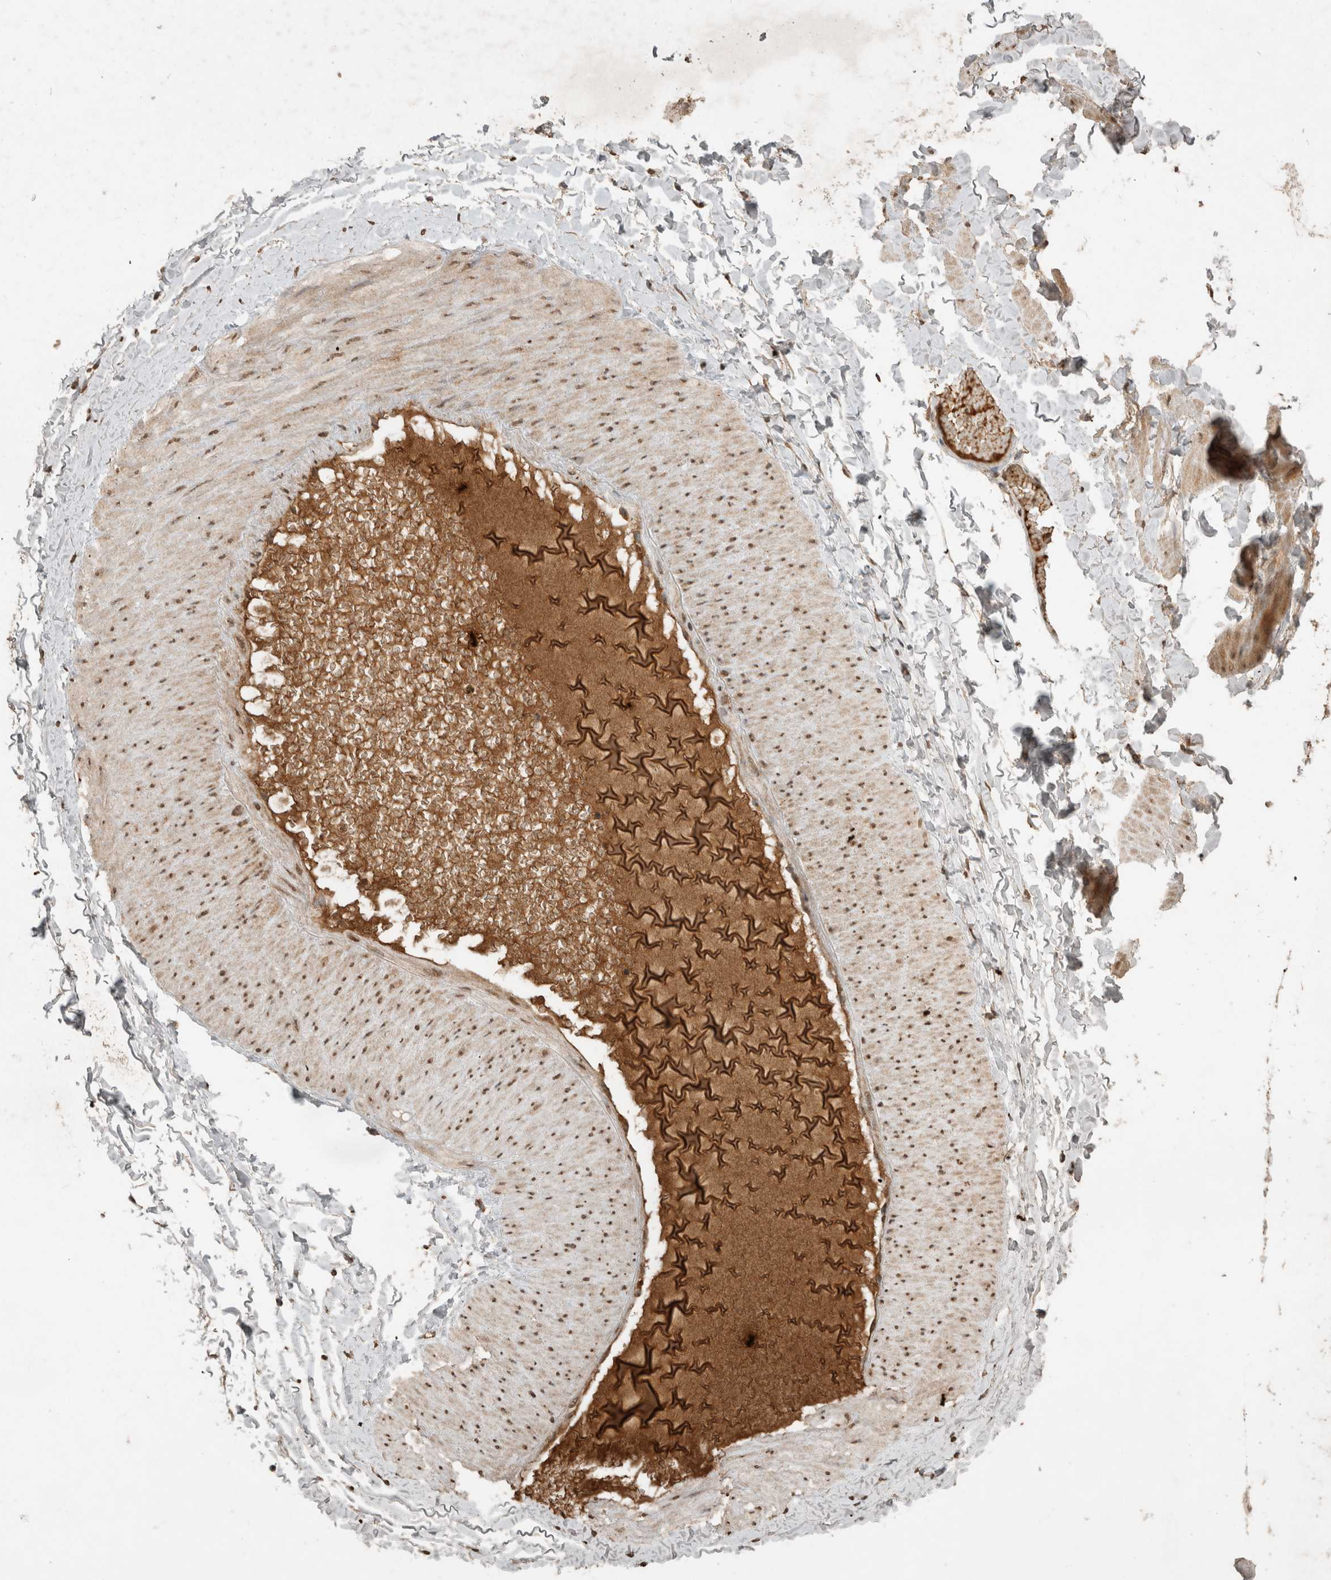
{"staining": {"intensity": "moderate", "quantity": "25%-75%", "location": "cytoplasmic/membranous,nuclear"}, "tissue": "adipose tissue", "cell_type": "Adipocytes", "image_type": "normal", "snomed": [{"axis": "morphology", "description": "Normal tissue, NOS"}, {"axis": "topography", "description": "Adipose tissue"}, {"axis": "topography", "description": "Vascular tissue"}, {"axis": "topography", "description": "Peripheral nerve tissue"}], "caption": "Adipose tissue stained for a protein (brown) reveals moderate cytoplasmic/membranous,nuclear positive positivity in approximately 25%-75% of adipocytes.", "gene": "FAM3A", "patient": {"sex": "male", "age": 25}}